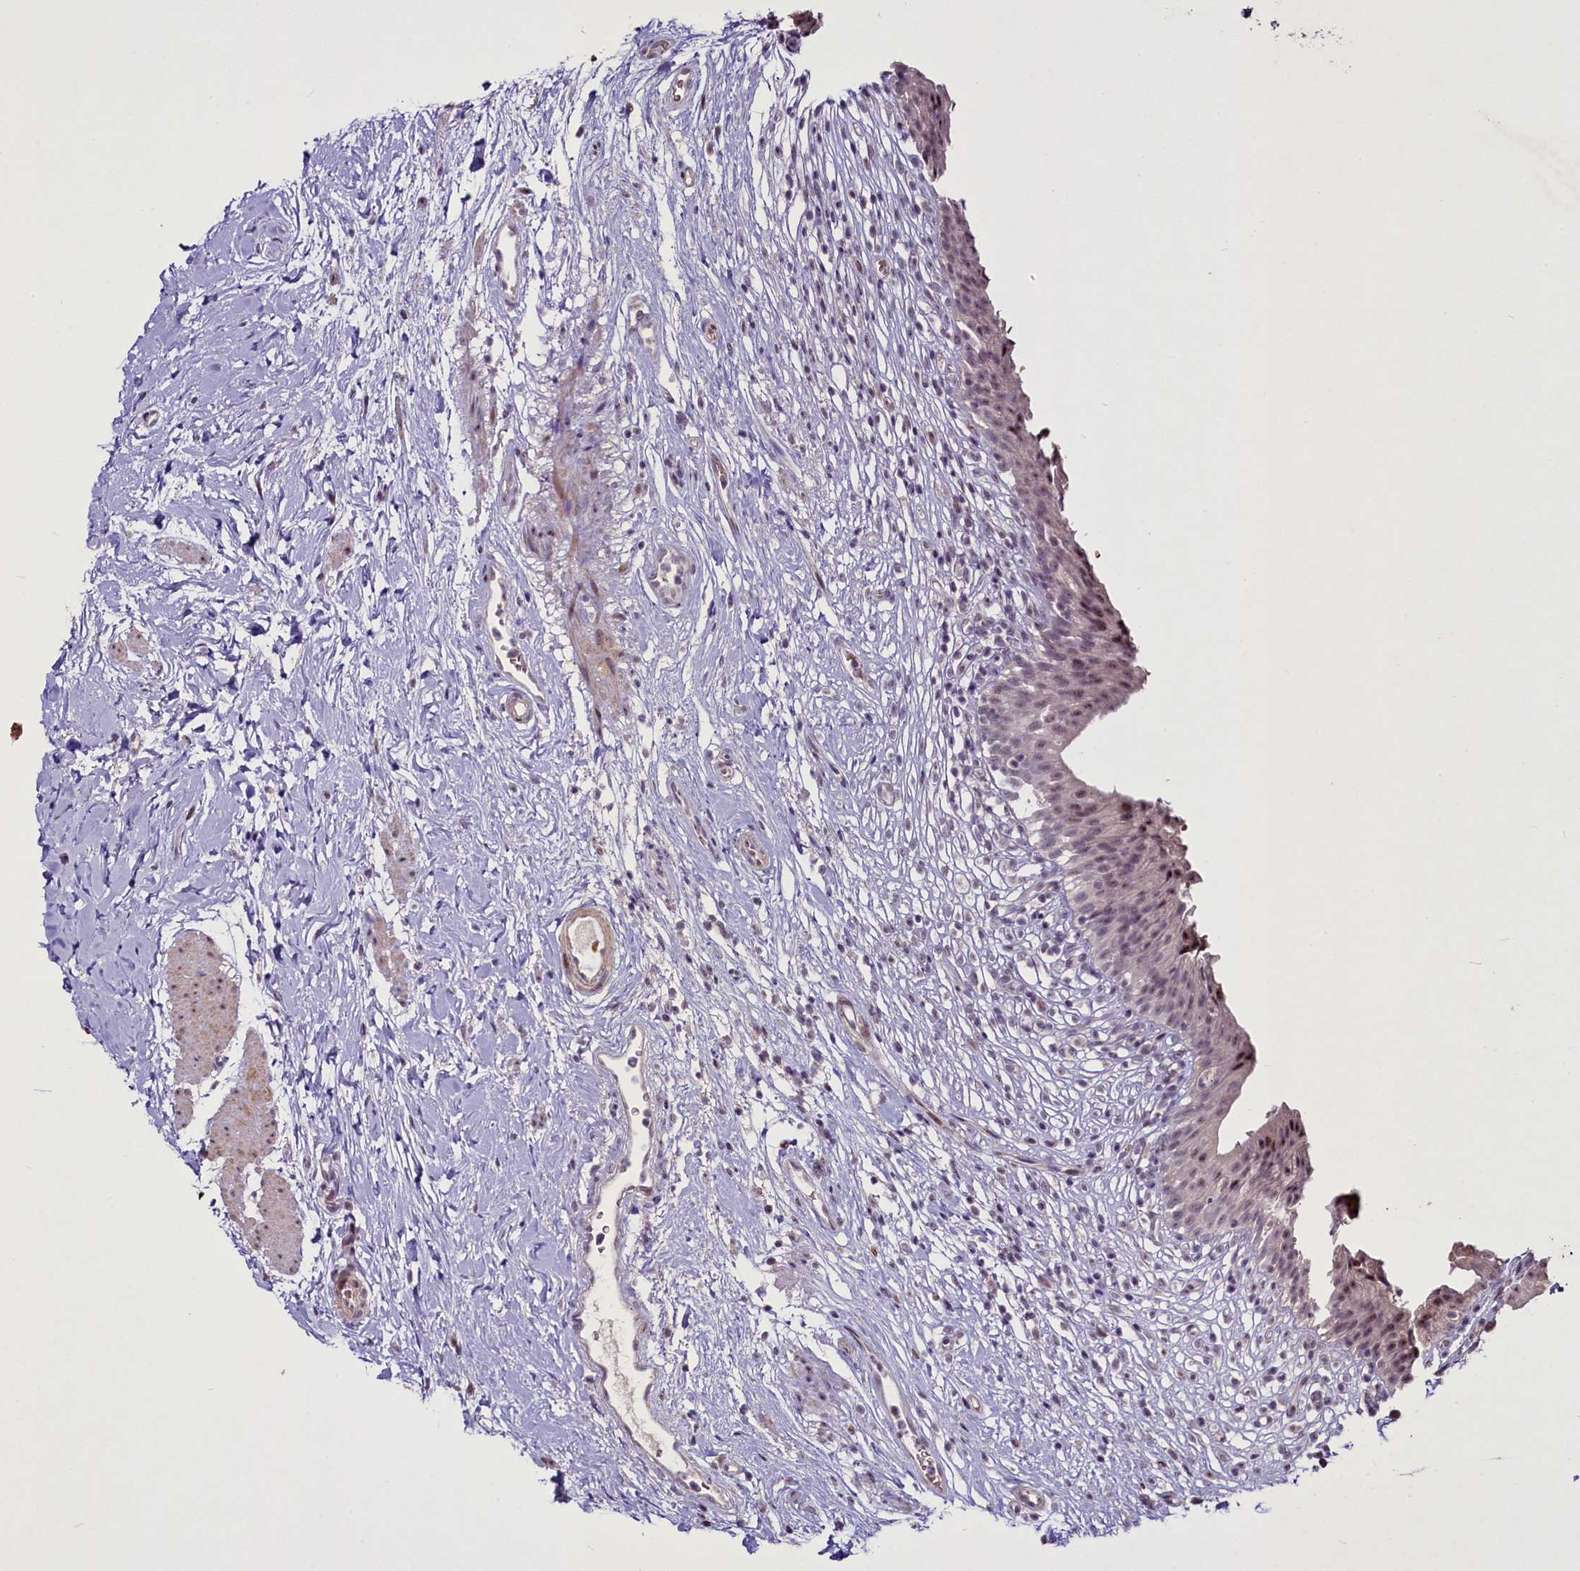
{"staining": {"intensity": "moderate", "quantity": "<25%", "location": "cytoplasmic/membranous,nuclear"}, "tissue": "urinary bladder", "cell_type": "Urothelial cells", "image_type": "normal", "snomed": [{"axis": "morphology", "description": "Normal tissue, NOS"}, {"axis": "morphology", "description": "Inflammation, NOS"}, {"axis": "topography", "description": "Urinary bladder"}], "caption": "Human urinary bladder stained for a protein (brown) reveals moderate cytoplasmic/membranous,nuclear positive staining in about <25% of urothelial cells.", "gene": "SUSD3", "patient": {"sex": "male", "age": 63}}